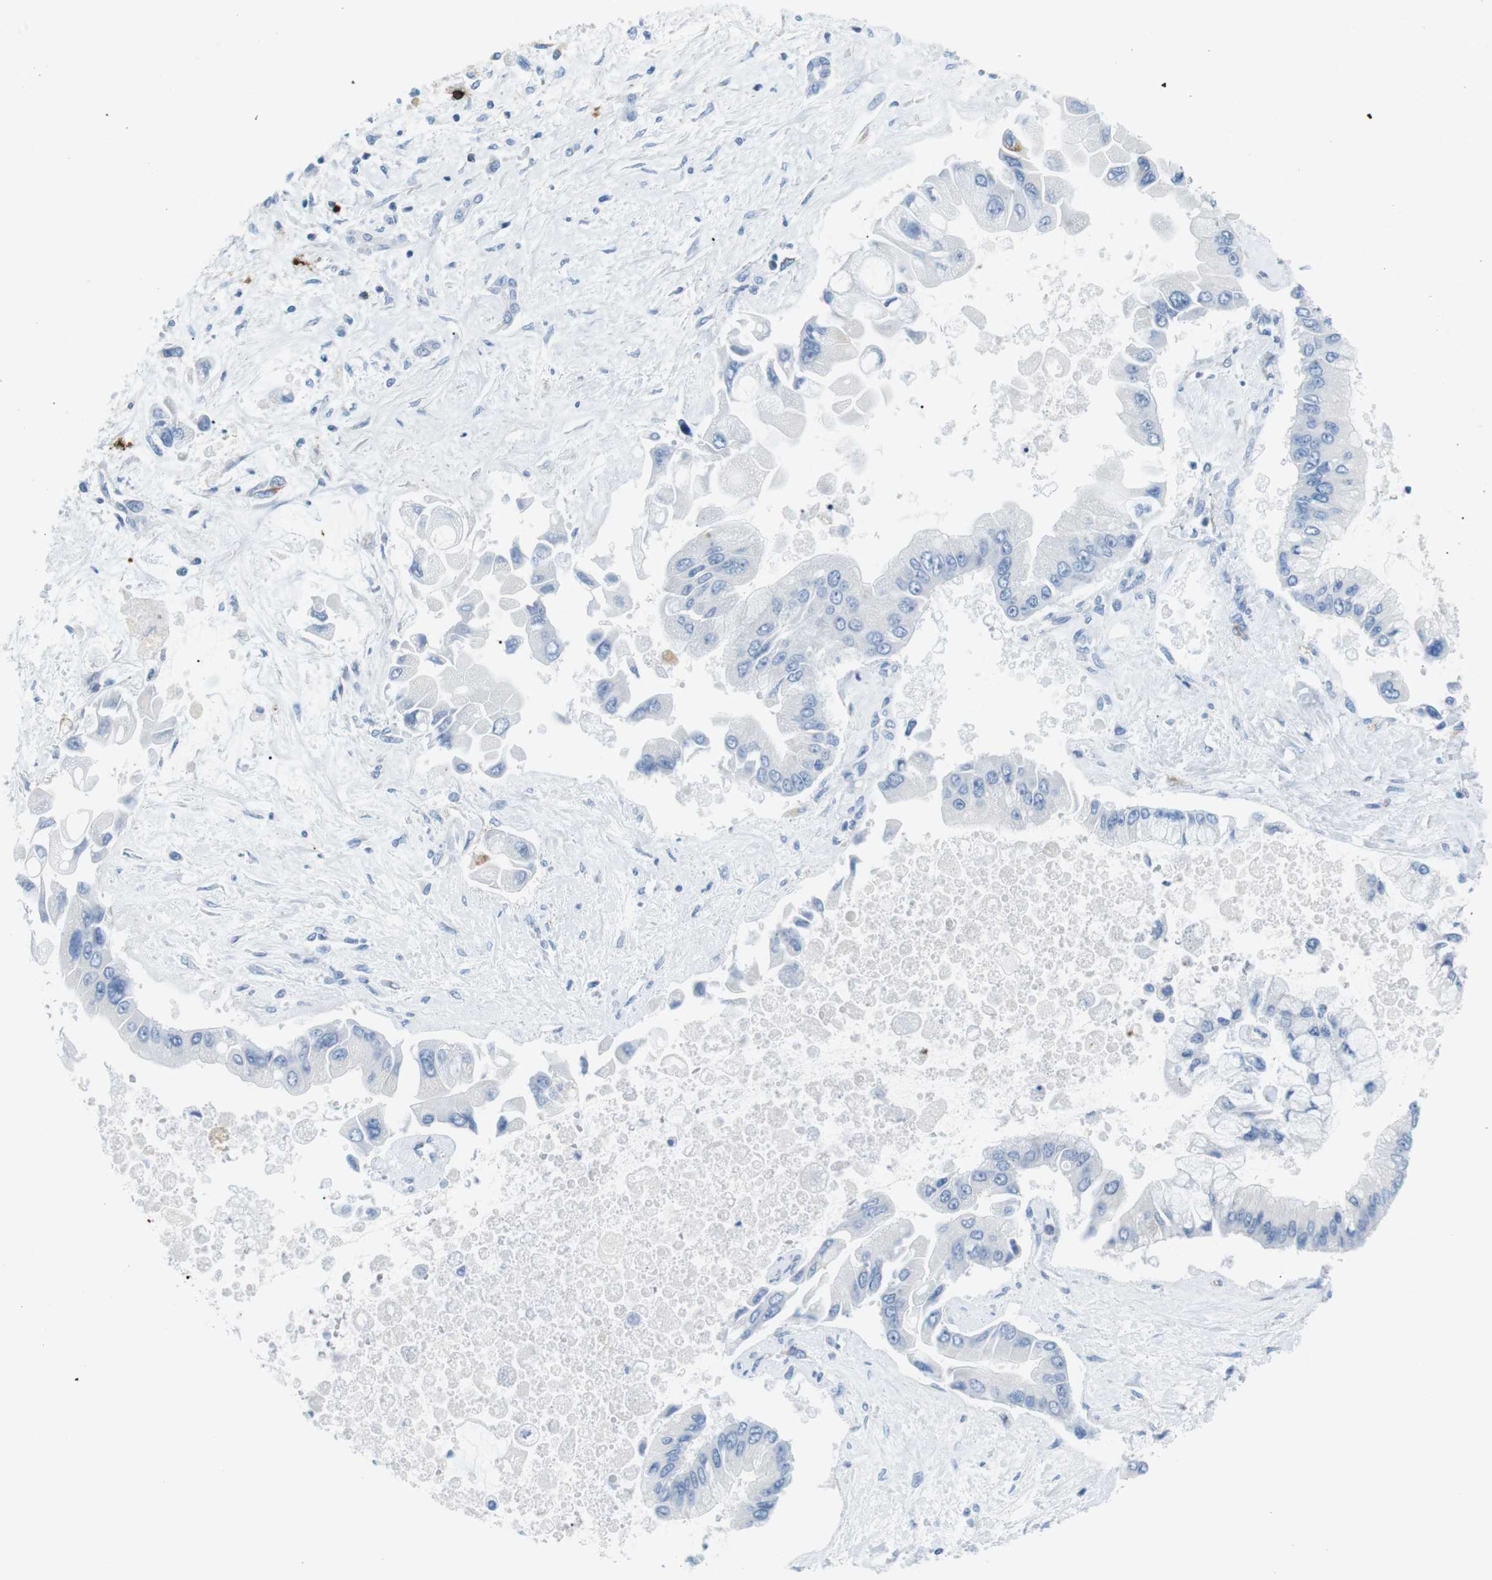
{"staining": {"intensity": "negative", "quantity": "none", "location": "none"}, "tissue": "liver cancer", "cell_type": "Tumor cells", "image_type": "cancer", "snomed": [{"axis": "morphology", "description": "Cholangiocarcinoma"}, {"axis": "topography", "description": "Liver"}], "caption": "The IHC image has no significant positivity in tumor cells of liver cancer tissue.", "gene": "TNFRSF4", "patient": {"sex": "male", "age": 50}}